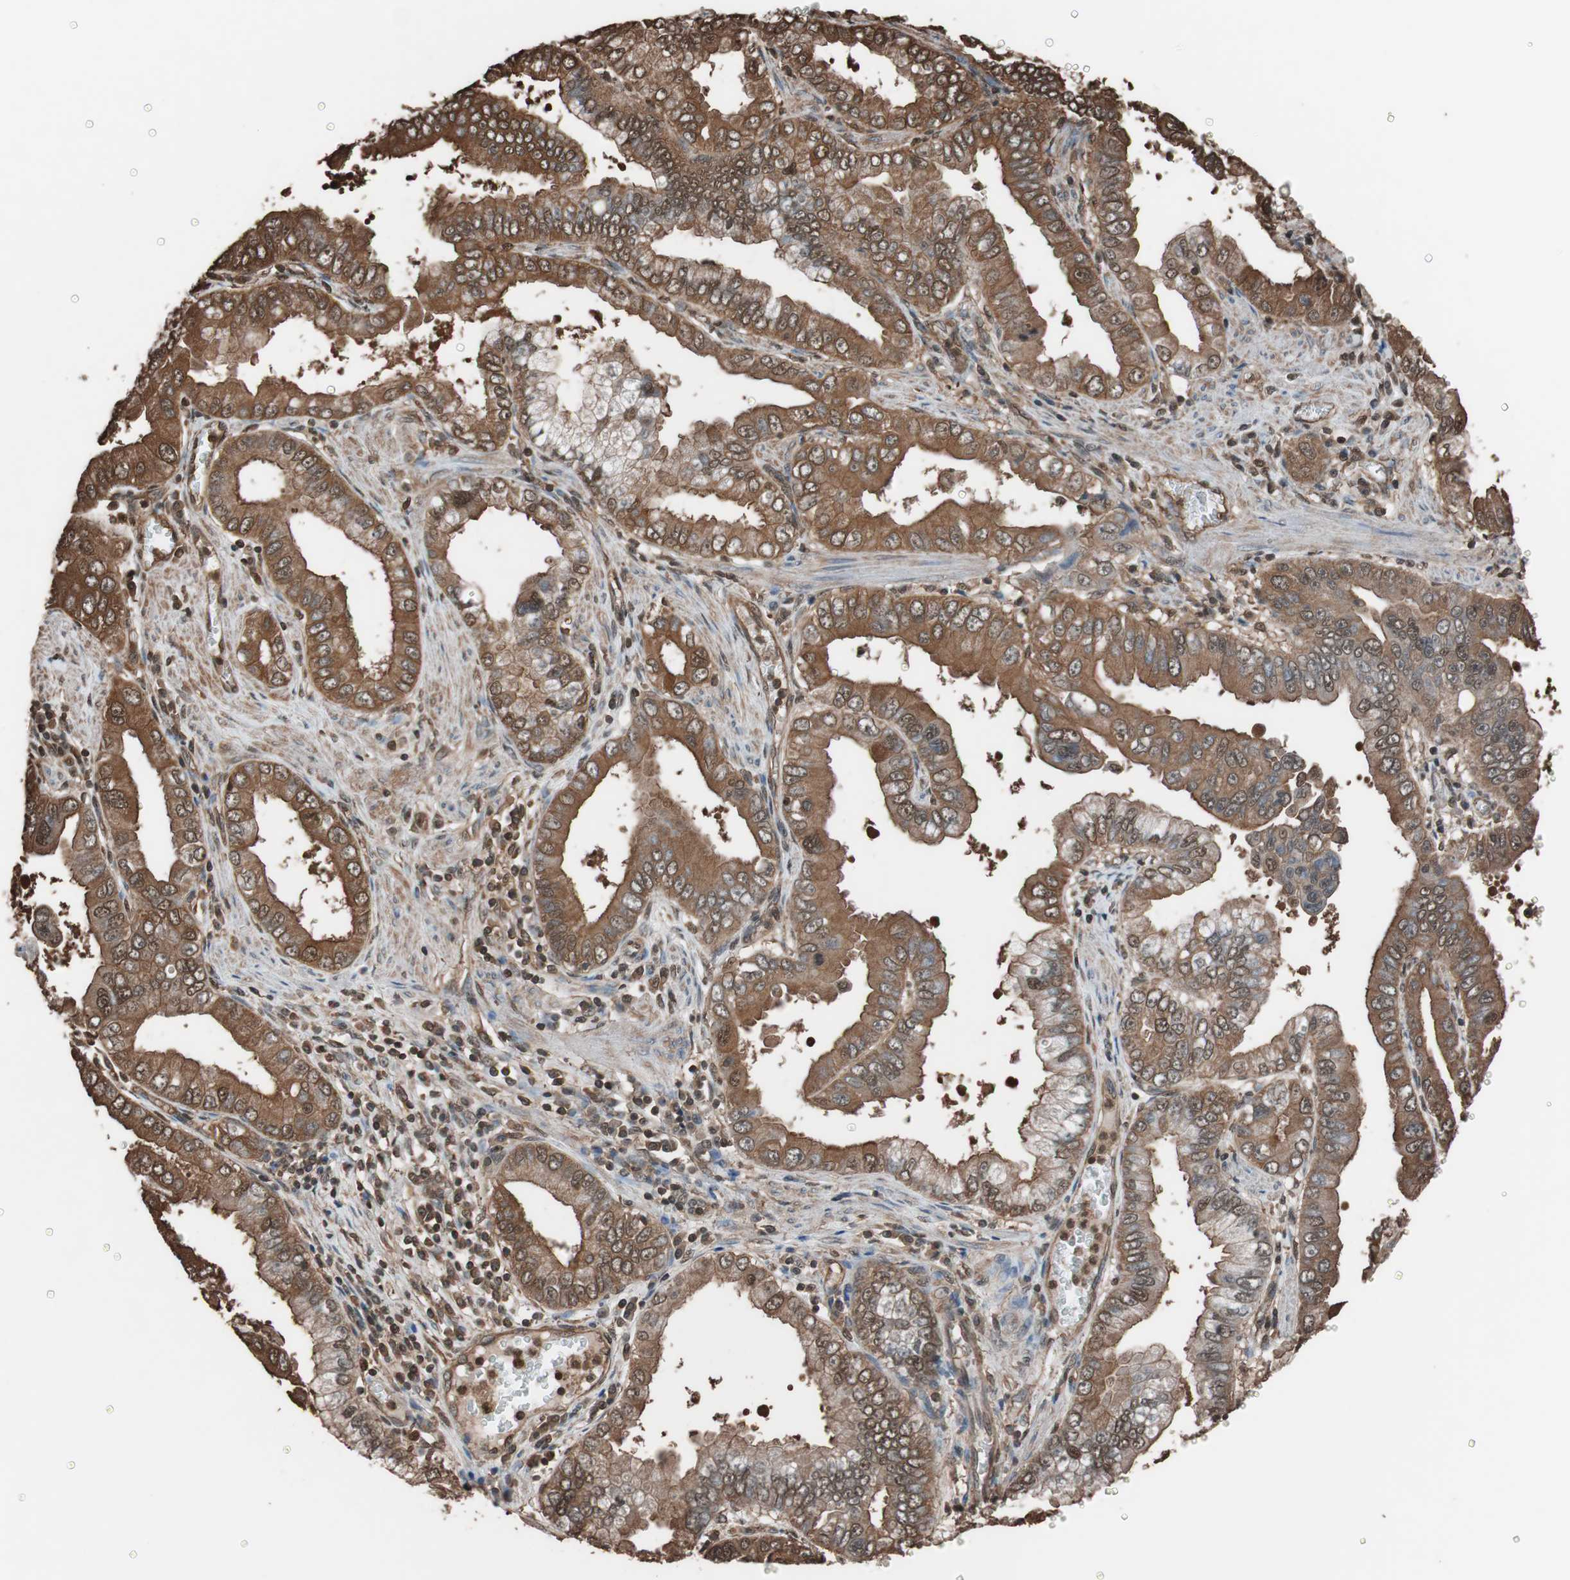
{"staining": {"intensity": "strong", "quantity": ">75%", "location": "cytoplasmic/membranous"}, "tissue": "pancreatic cancer", "cell_type": "Tumor cells", "image_type": "cancer", "snomed": [{"axis": "morphology", "description": "Normal tissue, NOS"}, {"axis": "topography", "description": "Lymph node"}], "caption": "This histopathology image demonstrates immunohistochemistry (IHC) staining of human pancreatic cancer, with high strong cytoplasmic/membranous expression in approximately >75% of tumor cells.", "gene": "CALM2", "patient": {"sex": "male", "age": 50}}